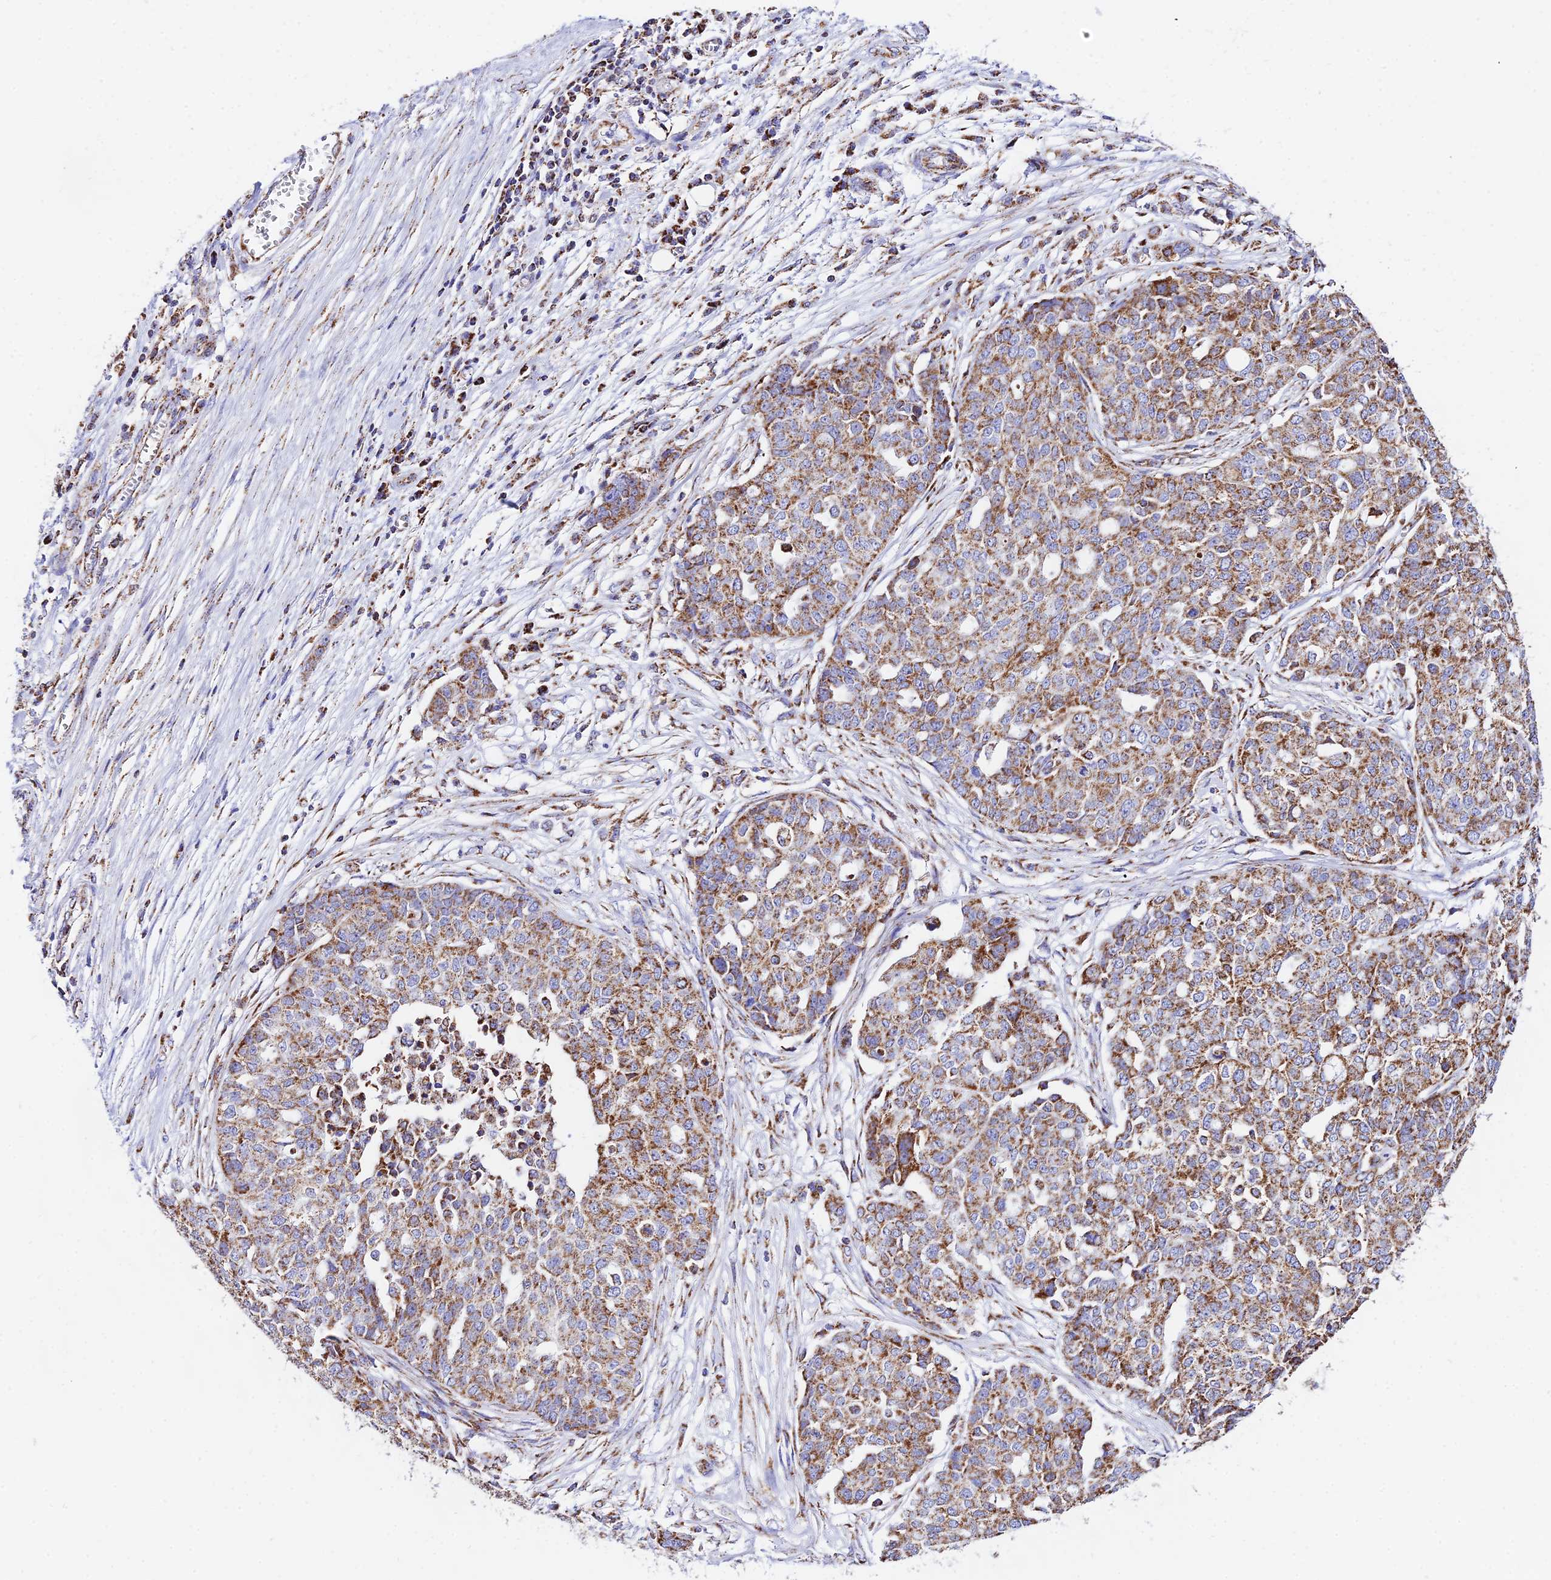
{"staining": {"intensity": "moderate", "quantity": ">75%", "location": "cytoplasmic/membranous"}, "tissue": "ovarian cancer", "cell_type": "Tumor cells", "image_type": "cancer", "snomed": [{"axis": "morphology", "description": "Cystadenocarcinoma, serous, NOS"}, {"axis": "topography", "description": "Soft tissue"}, {"axis": "topography", "description": "Ovary"}], "caption": "Moderate cytoplasmic/membranous expression for a protein is identified in about >75% of tumor cells of ovarian serous cystadenocarcinoma using IHC.", "gene": "ATP5PD", "patient": {"sex": "female", "age": 57}}